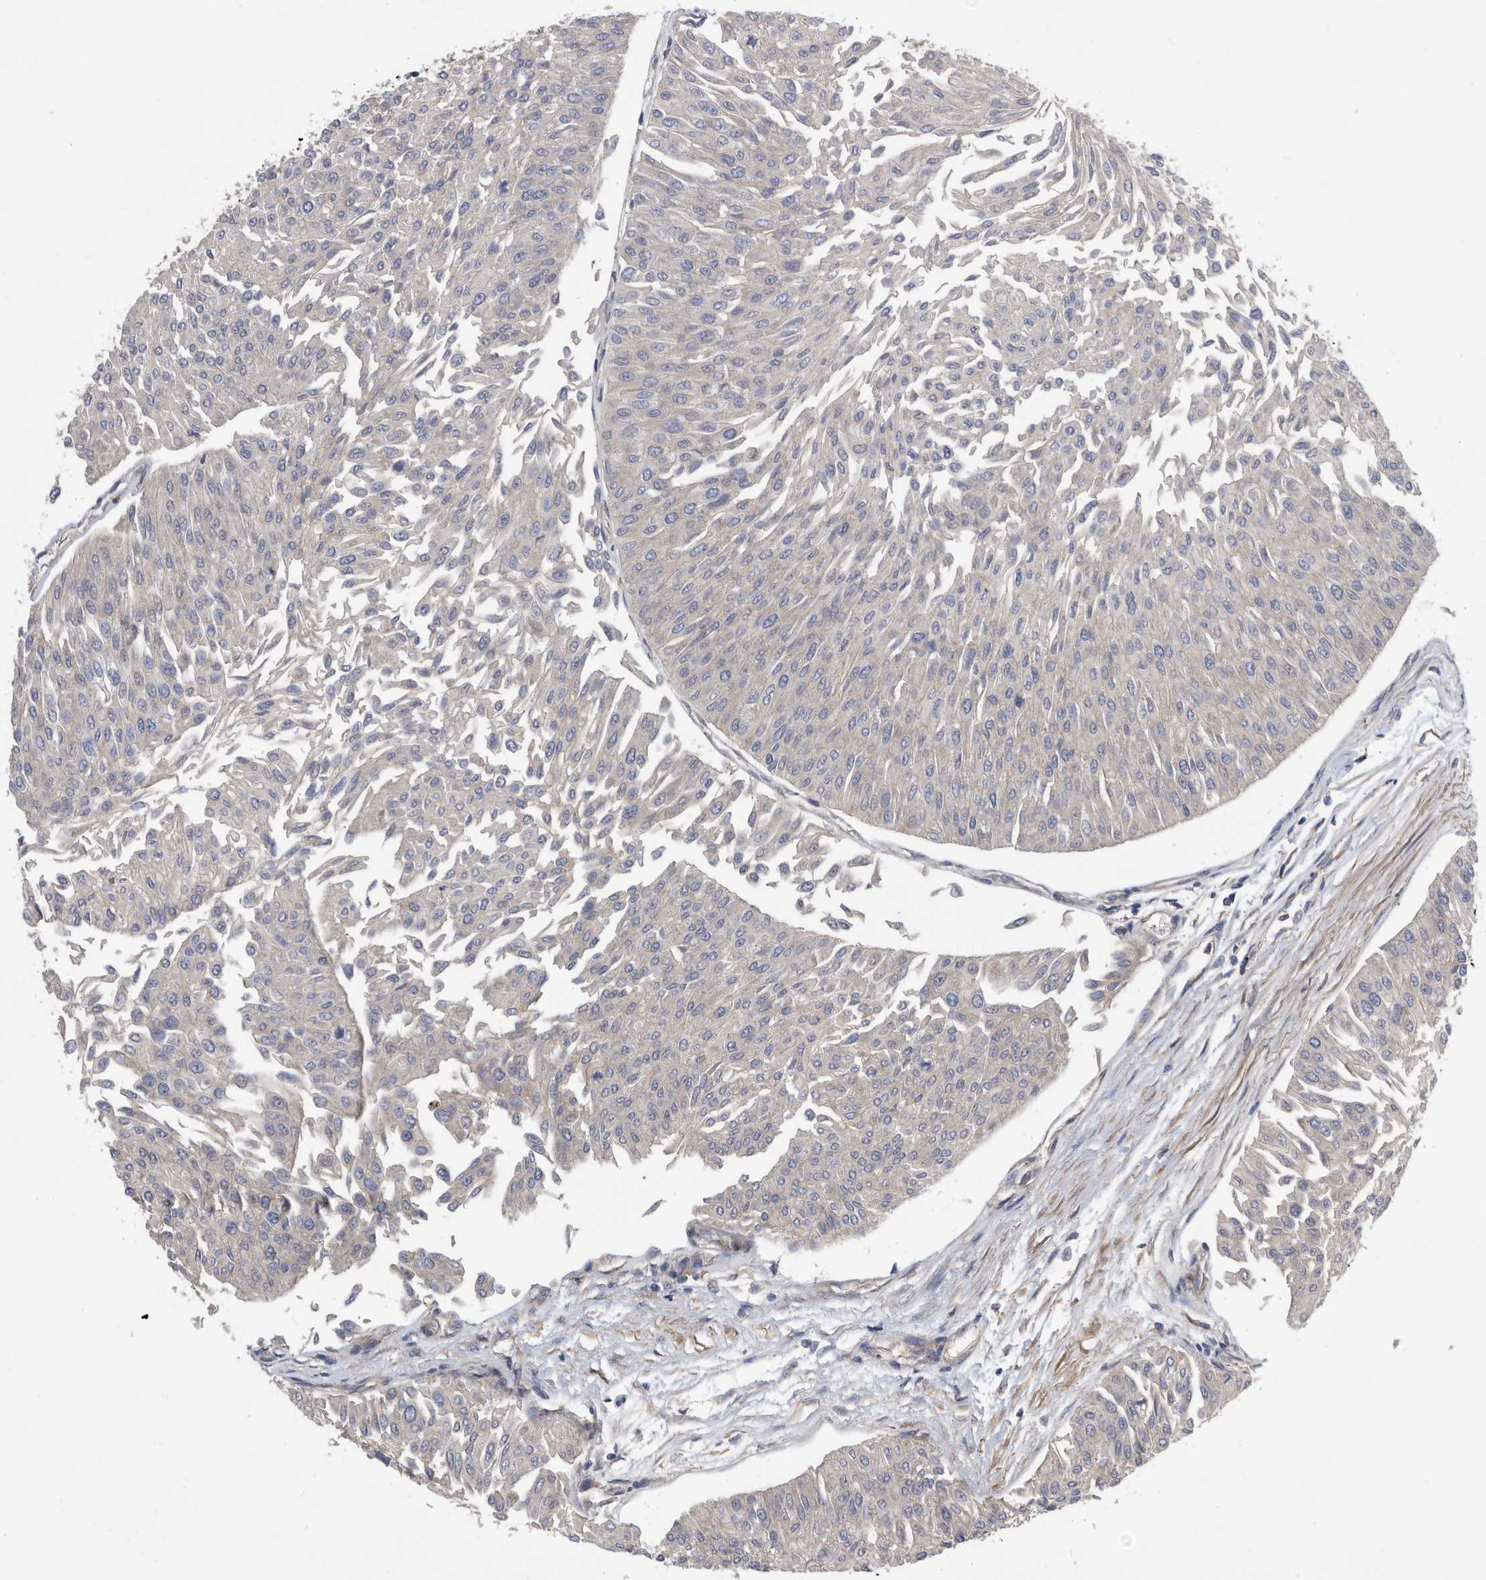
{"staining": {"intensity": "negative", "quantity": "none", "location": "none"}, "tissue": "urothelial cancer", "cell_type": "Tumor cells", "image_type": "cancer", "snomed": [{"axis": "morphology", "description": "Urothelial carcinoma, Low grade"}, {"axis": "topography", "description": "Urinary bladder"}], "caption": "An immunohistochemistry micrograph of urothelial cancer is shown. There is no staining in tumor cells of urothelial cancer.", "gene": "SERINC2", "patient": {"sex": "male", "age": 67}}